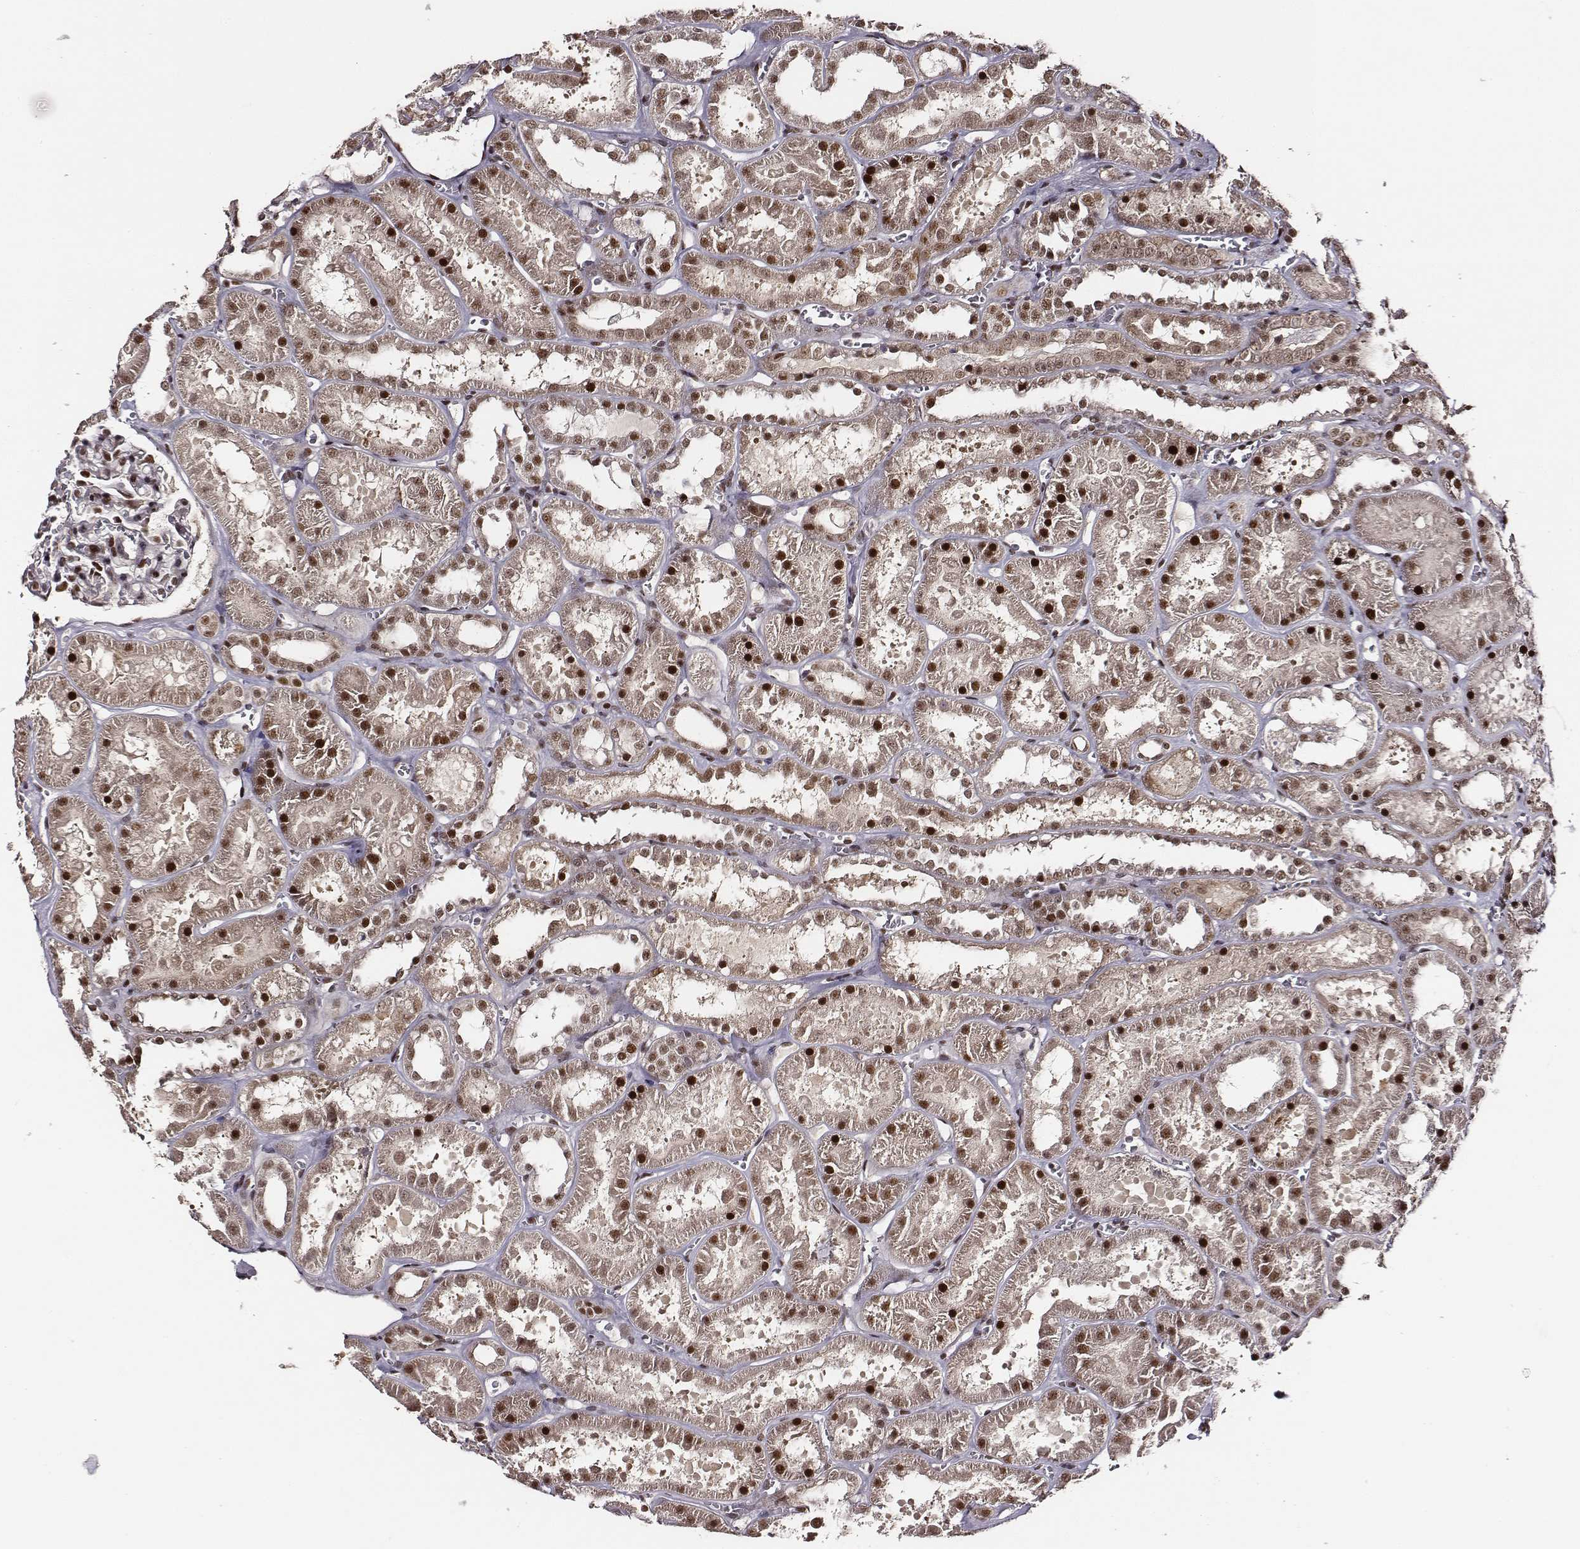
{"staining": {"intensity": "strong", "quantity": ">75%", "location": "nuclear"}, "tissue": "kidney", "cell_type": "Cells in glomeruli", "image_type": "normal", "snomed": [{"axis": "morphology", "description": "Normal tissue, NOS"}, {"axis": "topography", "description": "Kidney"}], "caption": "Immunohistochemistry (IHC) photomicrograph of unremarkable human kidney stained for a protein (brown), which exhibits high levels of strong nuclear expression in approximately >75% of cells in glomeruli.", "gene": "PPARA", "patient": {"sex": "female", "age": 41}}